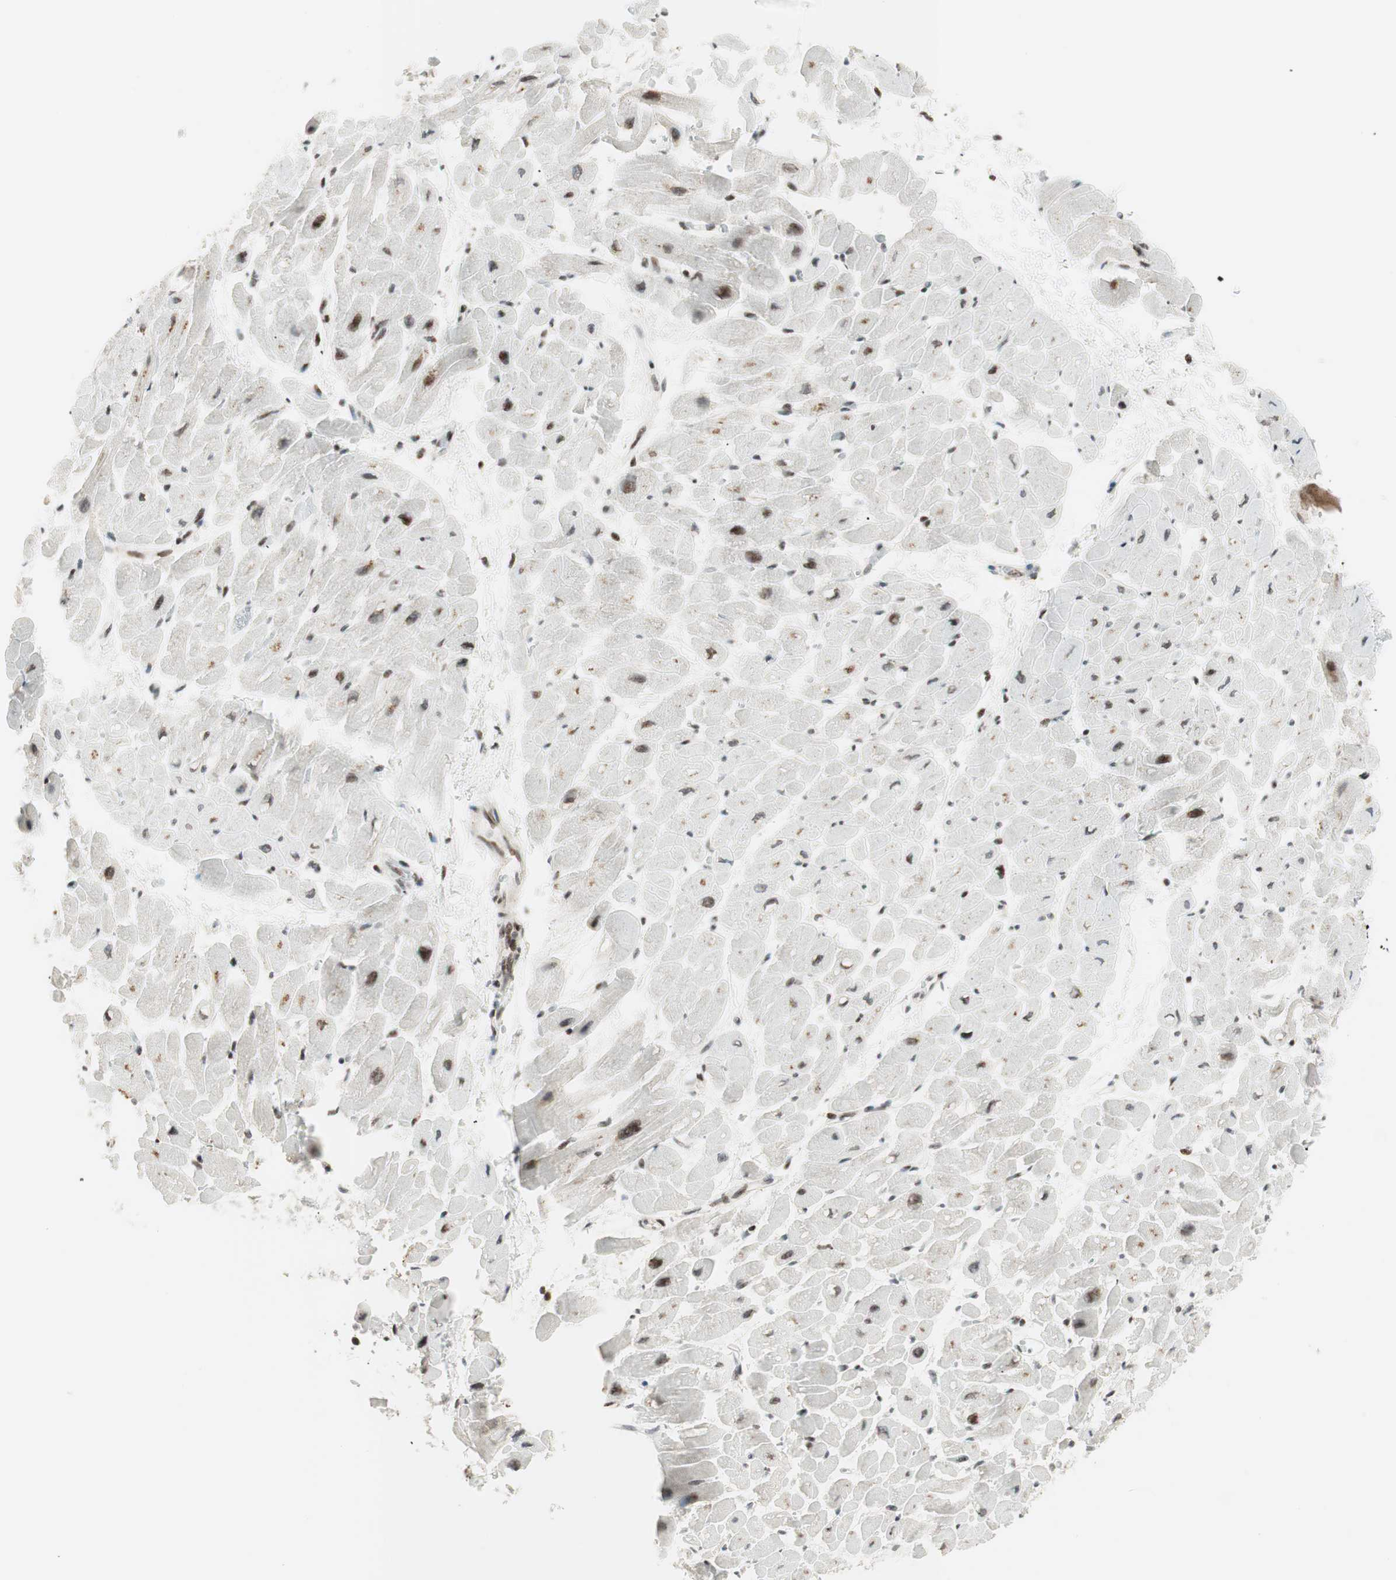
{"staining": {"intensity": "negative", "quantity": "none", "location": "none"}, "tissue": "heart muscle", "cell_type": "Cardiomyocytes", "image_type": "normal", "snomed": [{"axis": "morphology", "description": "Normal tissue, NOS"}, {"axis": "topography", "description": "Heart"}], "caption": "This is an IHC histopathology image of benign heart muscle. There is no positivity in cardiomyocytes.", "gene": "TPT1", "patient": {"sex": "male", "age": 45}}